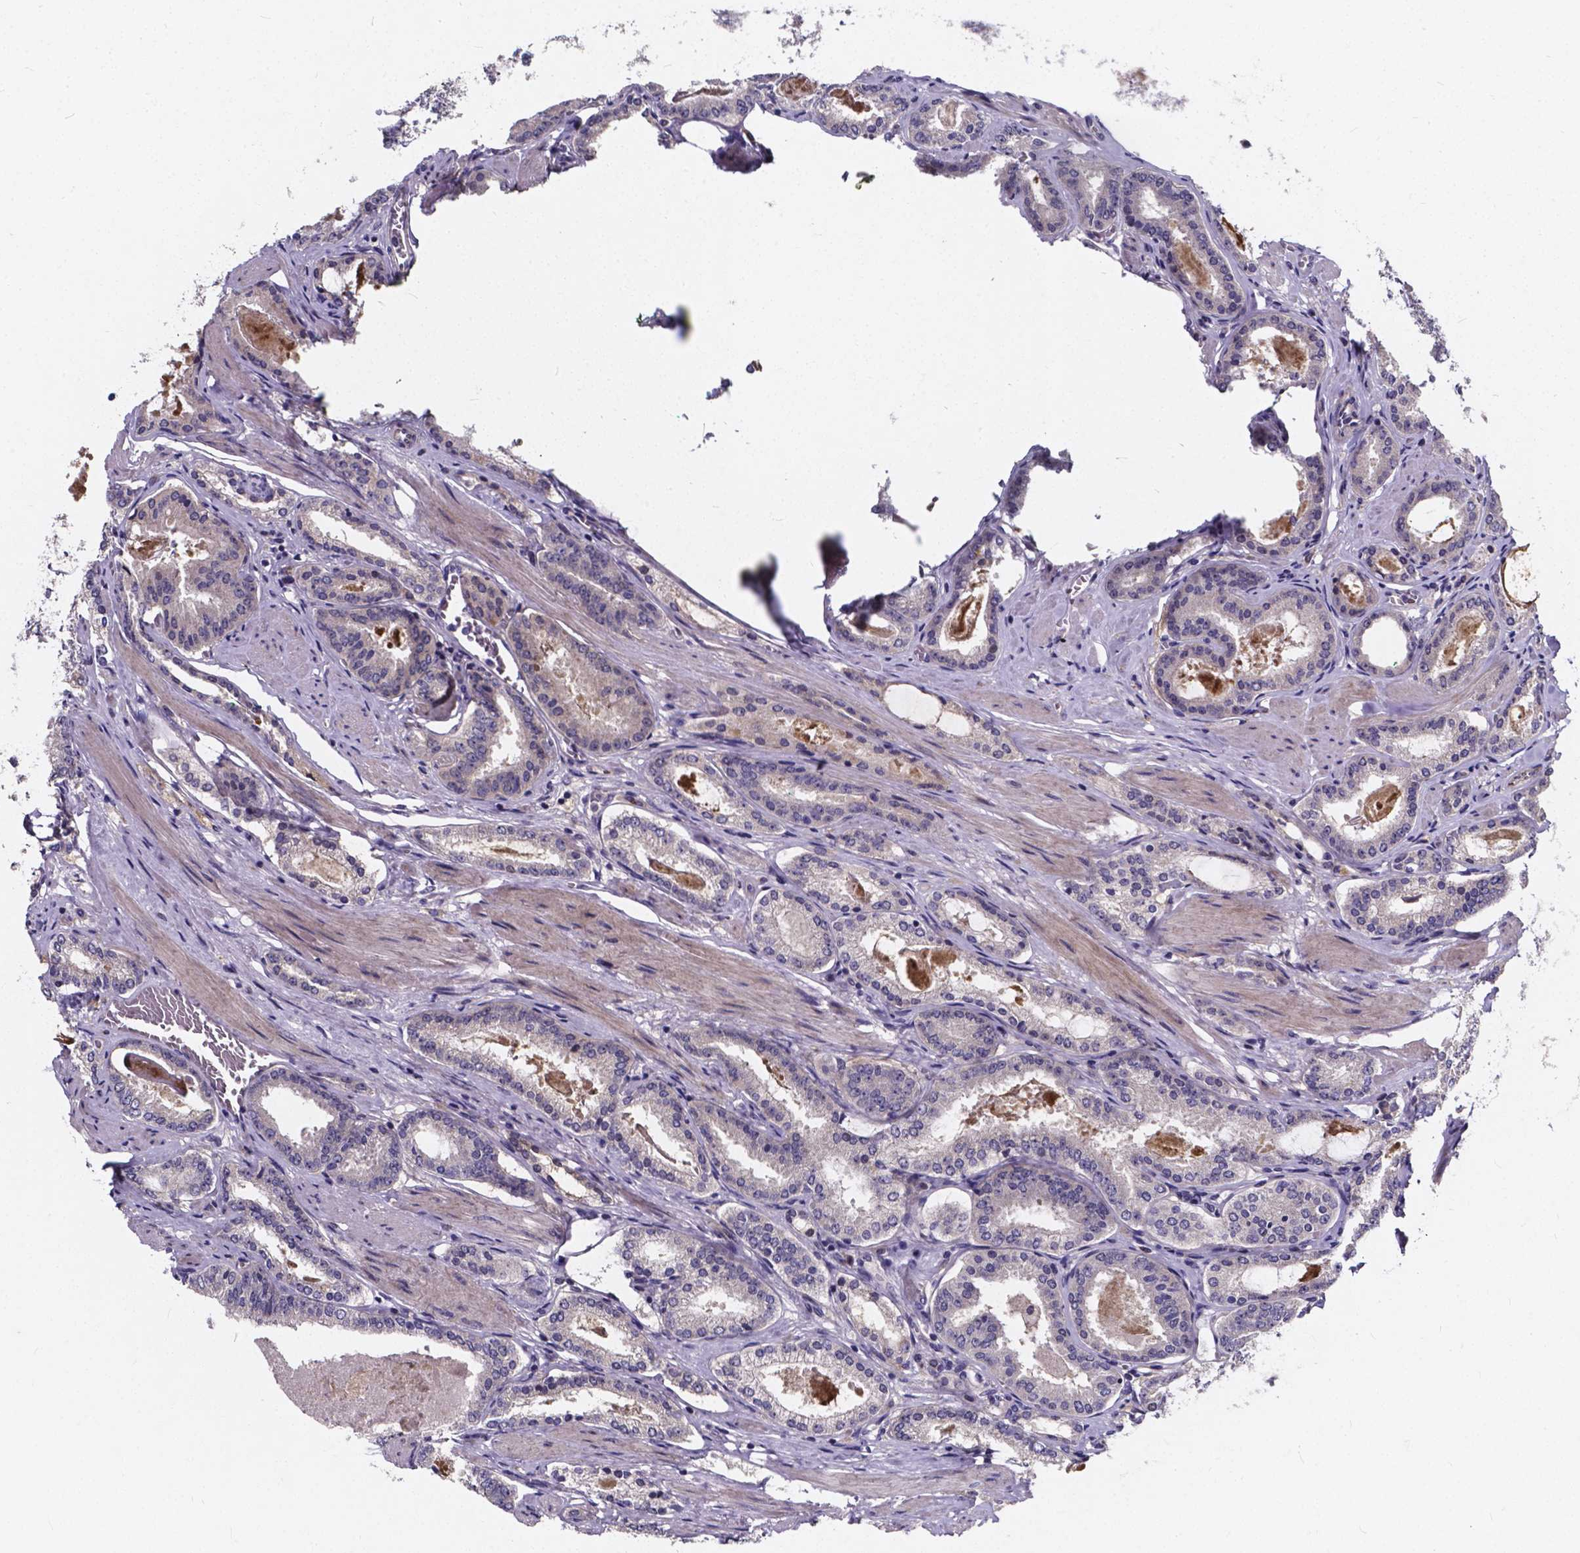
{"staining": {"intensity": "negative", "quantity": "none", "location": "none"}, "tissue": "prostate cancer", "cell_type": "Tumor cells", "image_type": "cancer", "snomed": [{"axis": "morphology", "description": "Adenocarcinoma, High grade"}, {"axis": "topography", "description": "Prostate"}], "caption": "A micrograph of prostate high-grade adenocarcinoma stained for a protein shows no brown staining in tumor cells.", "gene": "SOWAHA", "patient": {"sex": "male", "age": 63}}